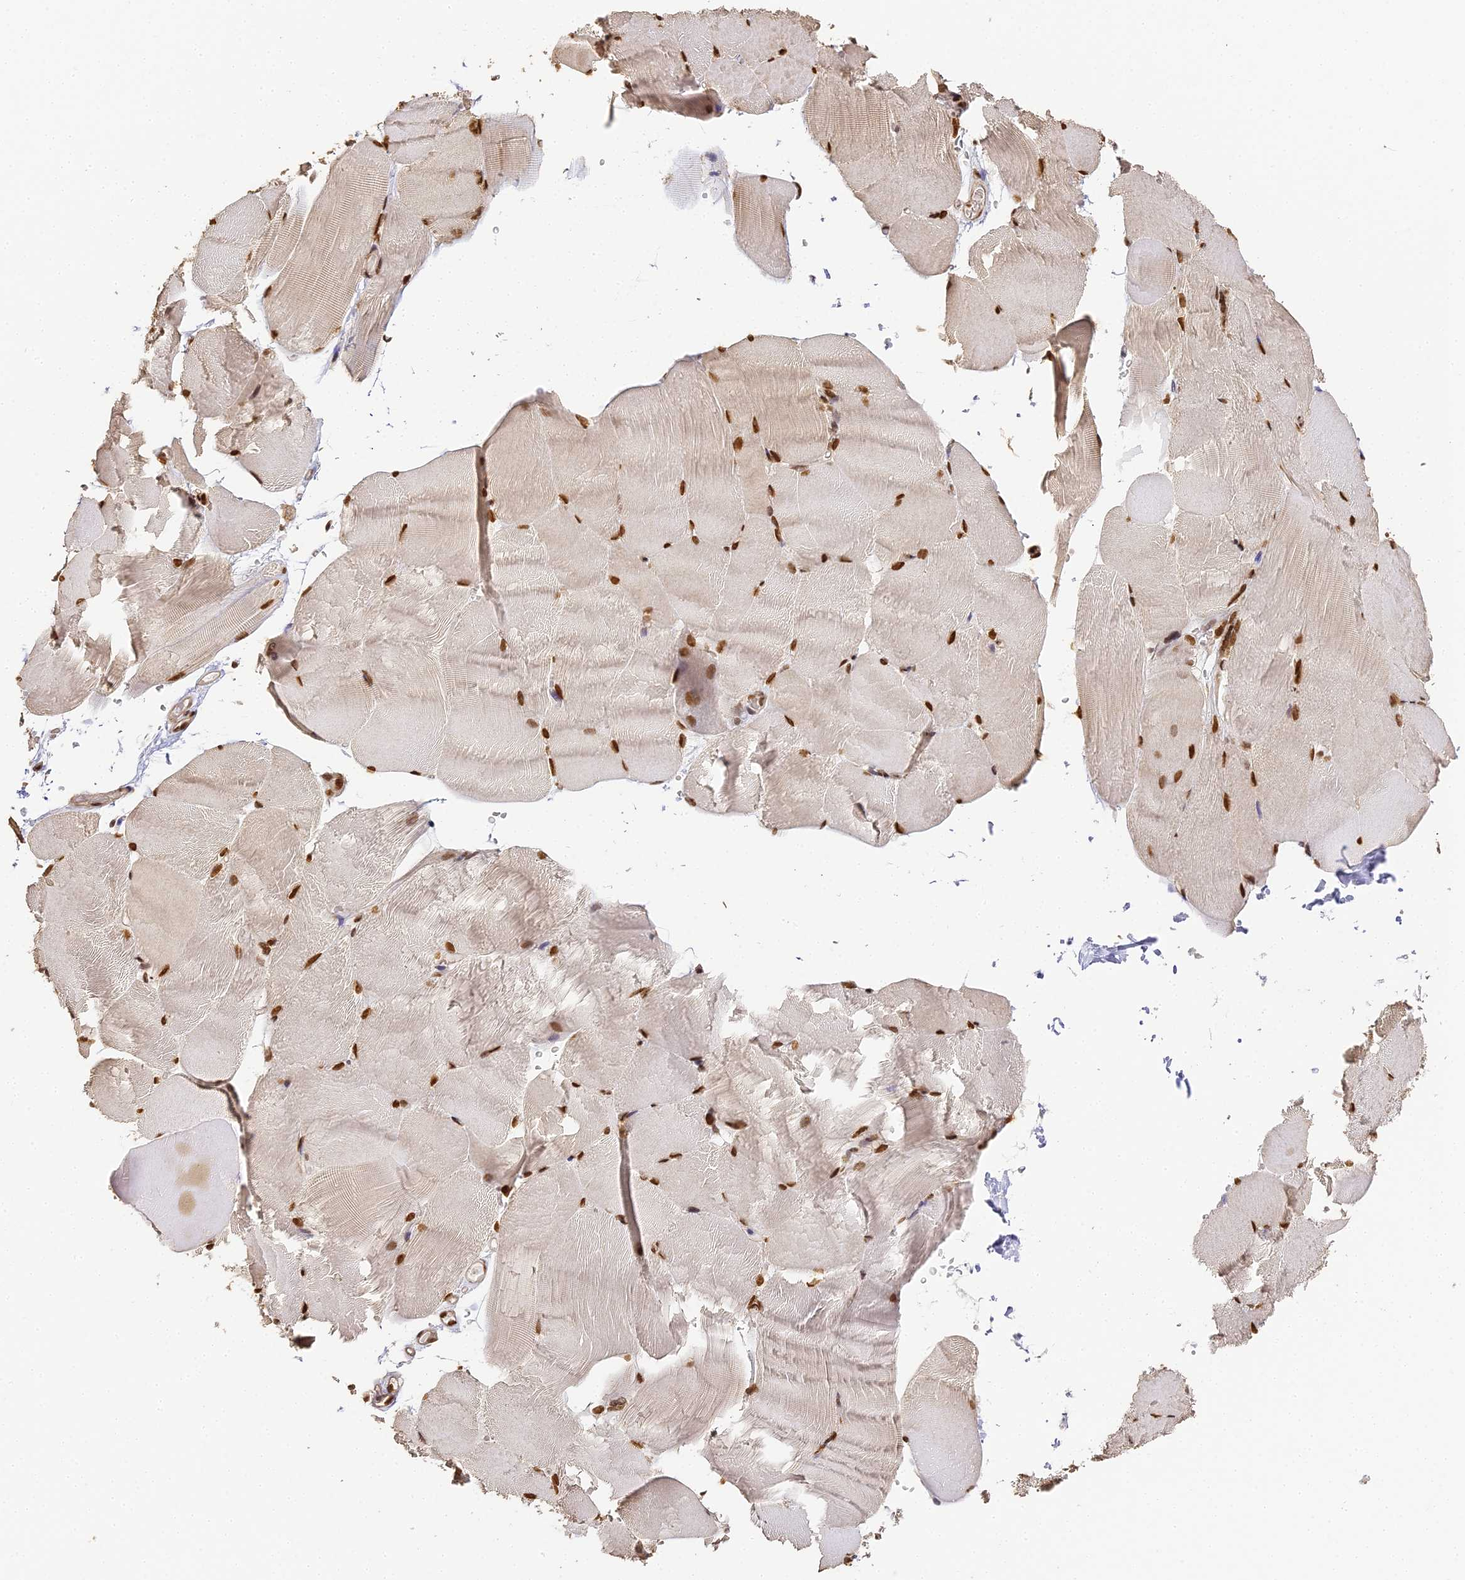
{"staining": {"intensity": "strong", "quantity": ">75%", "location": "nuclear"}, "tissue": "skeletal muscle", "cell_type": "Myocytes", "image_type": "normal", "snomed": [{"axis": "morphology", "description": "Normal tissue, NOS"}, {"axis": "topography", "description": "Skeletal muscle"}, {"axis": "topography", "description": "Parathyroid gland"}], "caption": "A micrograph of human skeletal muscle stained for a protein shows strong nuclear brown staining in myocytes.", "gene": "HNRNPA1", "patient": {"sex": "female", "age": 37}}